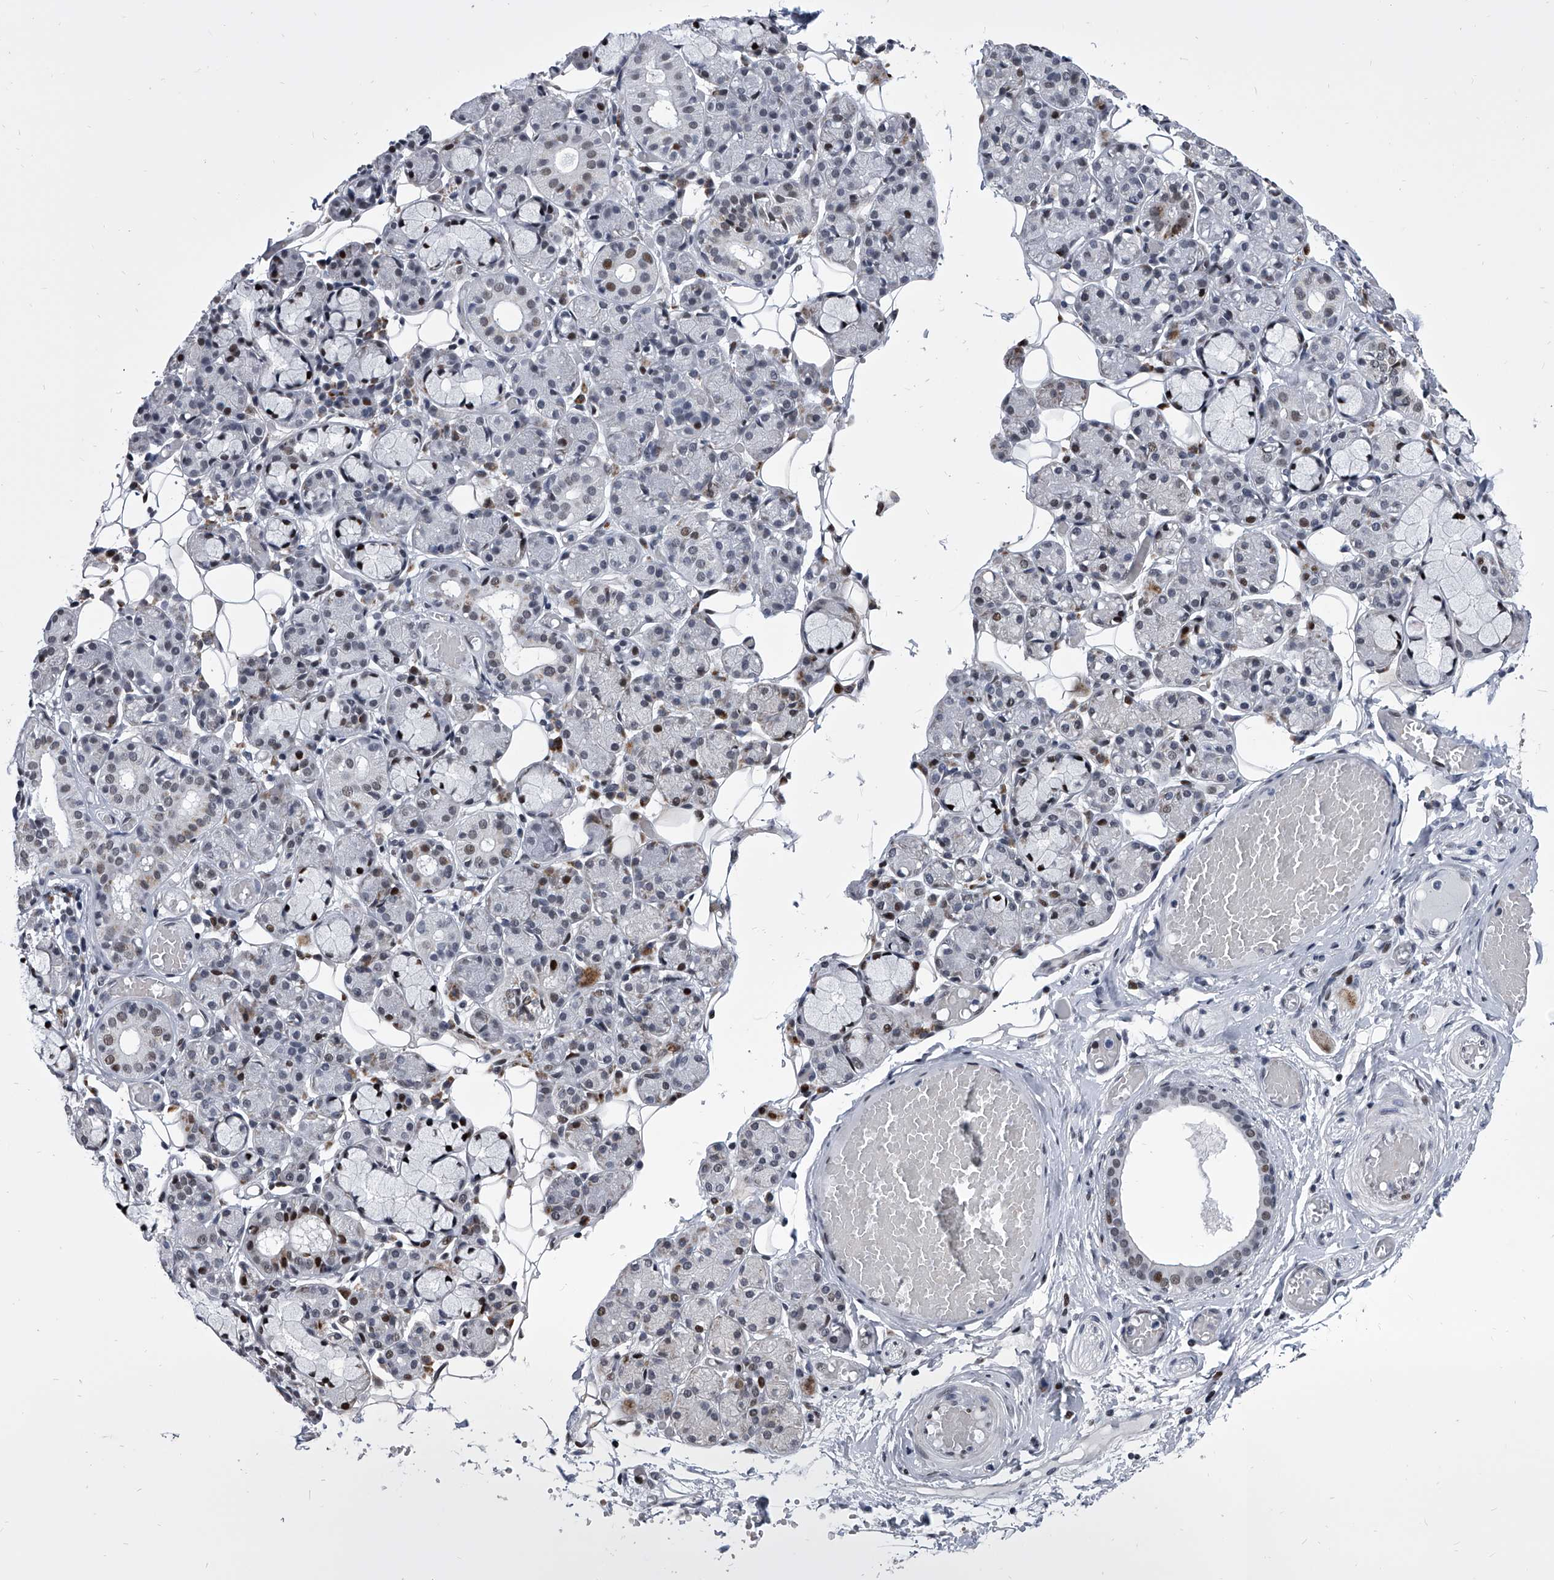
{"staining": {"intensity": "moderate", "quantity": "<25%", "location": "nuclear"}, "tissue": "salivary gland", "cell_type": "Glandular cells", "image_type": "normal", "snomed": [{"axis": "morphology", "description": "Normal tissue, NOS"}, {"axis": "topography", "description": "Salivary gland"}], "caption": "Immunohistochemistry (IHC) (DAB (3,3'-diaminobenzidine)) staining of normal salivary gland reveals moderate nuclear protein positivity in approximately <25% of glandular cells.", "gene": "CMTR1", "patient": {"sex": "male", "age": 63}}